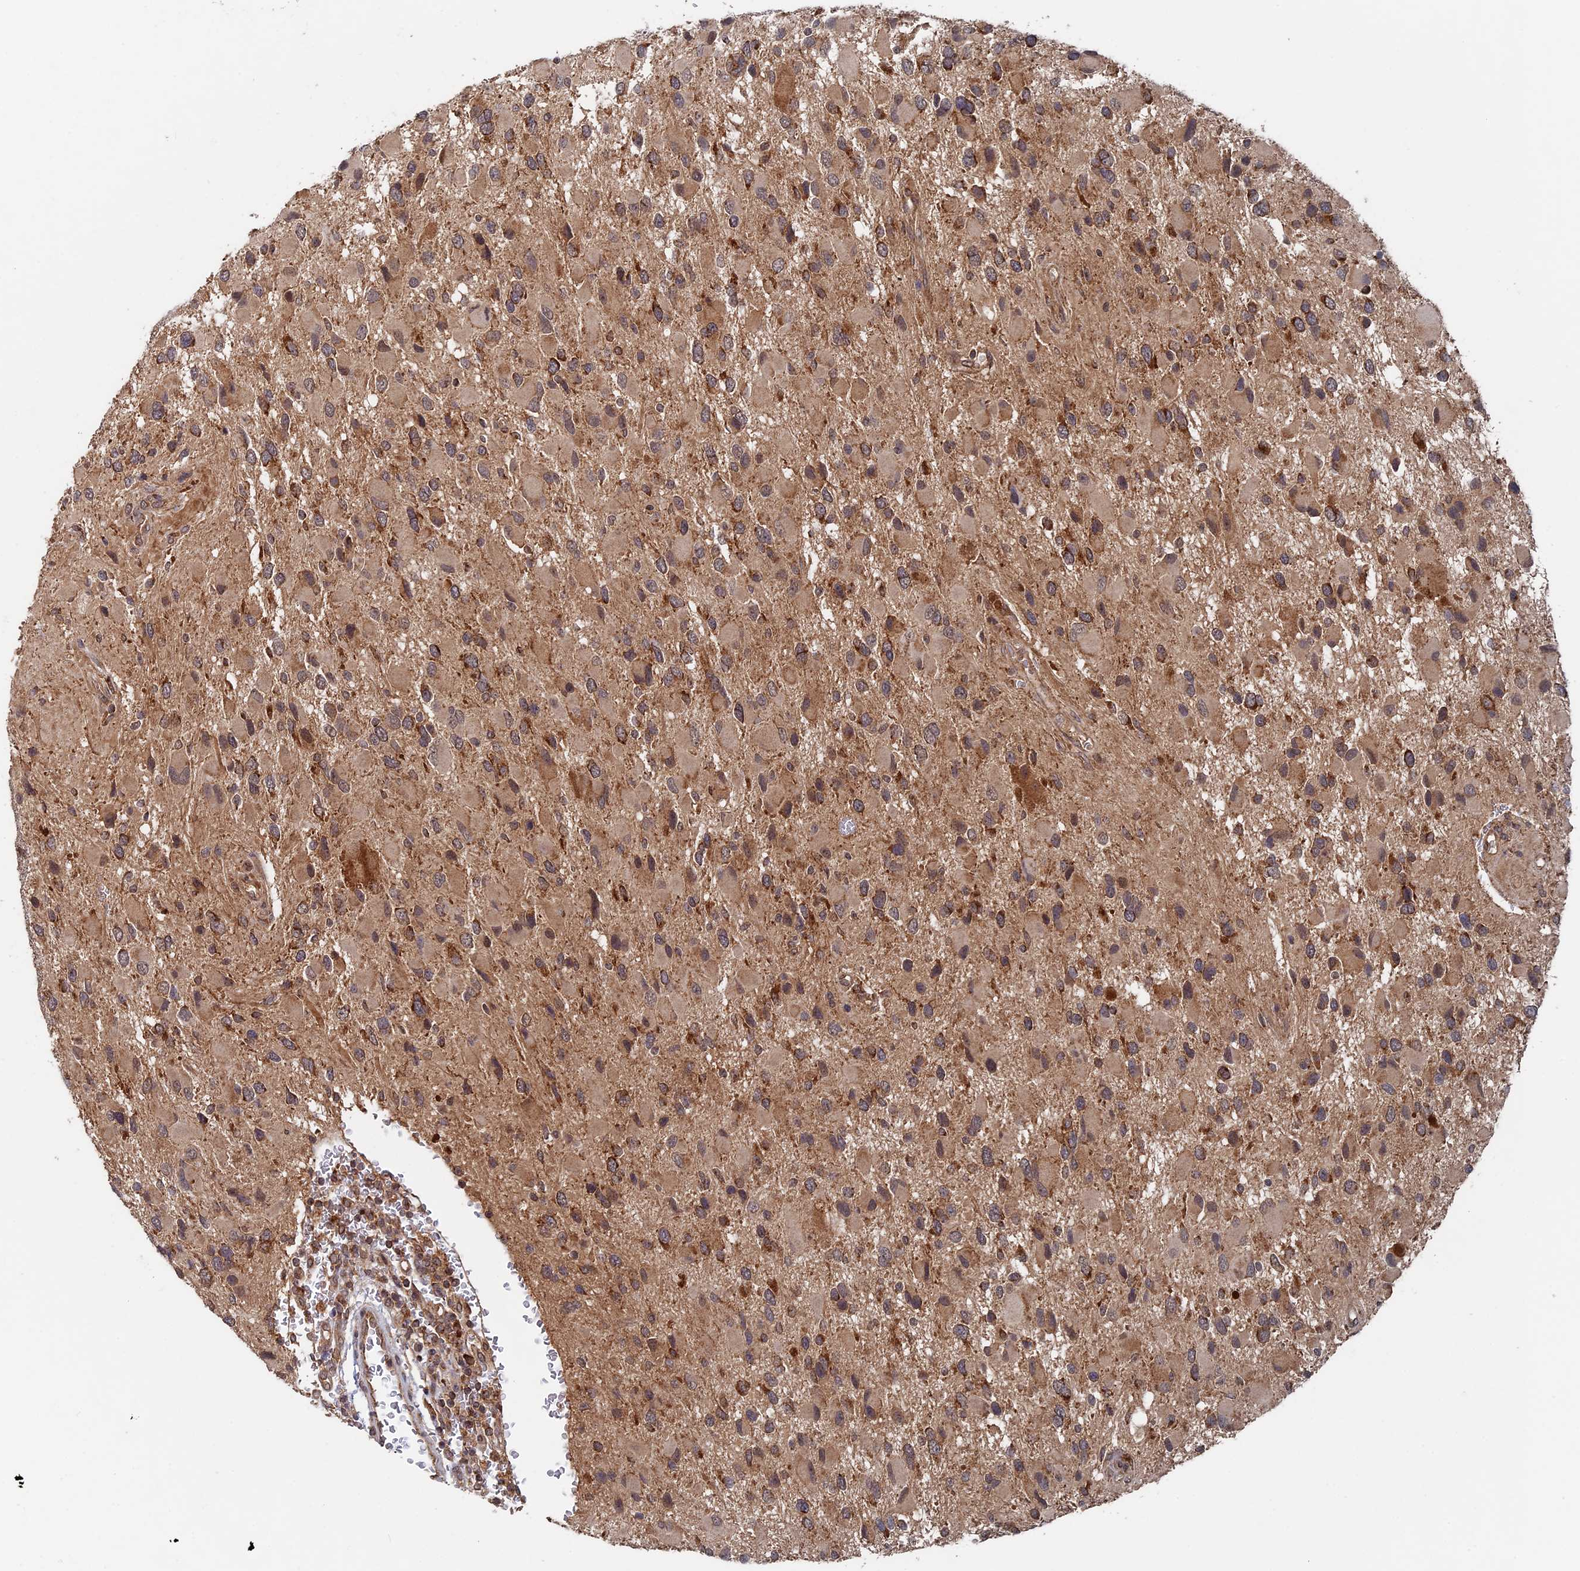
{"staining": {"intensity": "weak", "quantity": ">75%", "location": "cytoplasmic/membranous"}, "tissue": "glioma", "cell_type": "Tumor cells", "image_type": "cancer", "snomed": [{"axis": "morphology", "description": "Glioma, malignant, High grade"}, {"axis": "topography", "description": "Brain"}], "caption": "Malignant high-grade glioma was stained to show a protein in brown. There is low levels of weak cytoplasmic/membranous expression in about >75% of tumor cells.", "gene": "RAB15", "patient": {"sex": "male", "age": 53}}